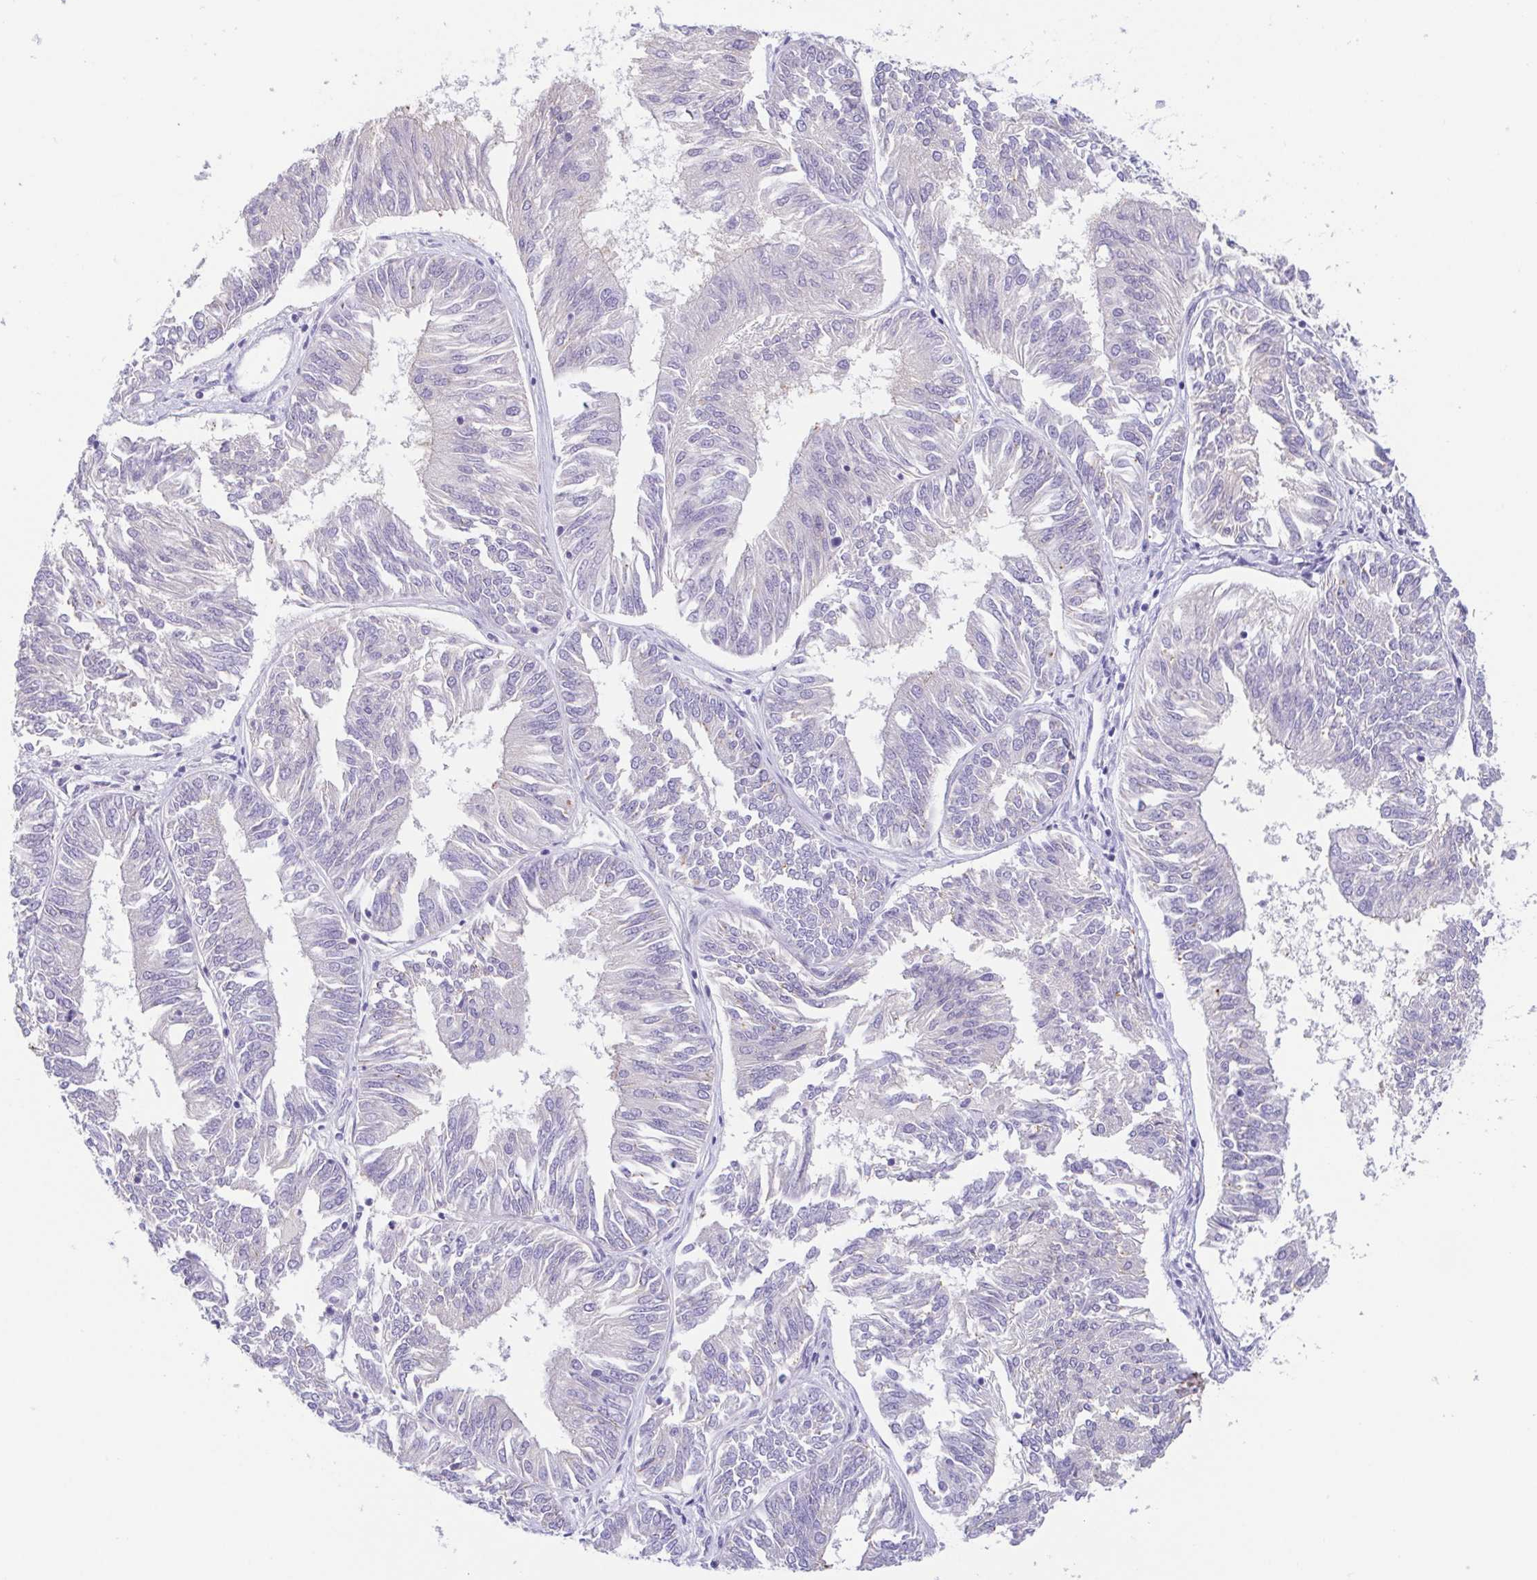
{"staining": {"intensity": "negative", "quantity": "none", "location": "none"}, "tissue": "endometrial cancer", "cell_type": "Tumor cells", "image_type": "cancer", "snomed": [{"axis": "morphology", "description": "Adenocarcinoma, NOS"}, {"axis": "topography", "description": "Endometrium"}], "caption": "Tumor cells are negative for brown protein staining in endometrial cancer (adenocarcinoma). The staining was performed using DAB to visualize the protein expression in brown, while the nuclei were stained in blue with hematoxylin (Magnification: 20x).", "gene": "A1BG", "patient": {"sex": "female", "age": 58}}